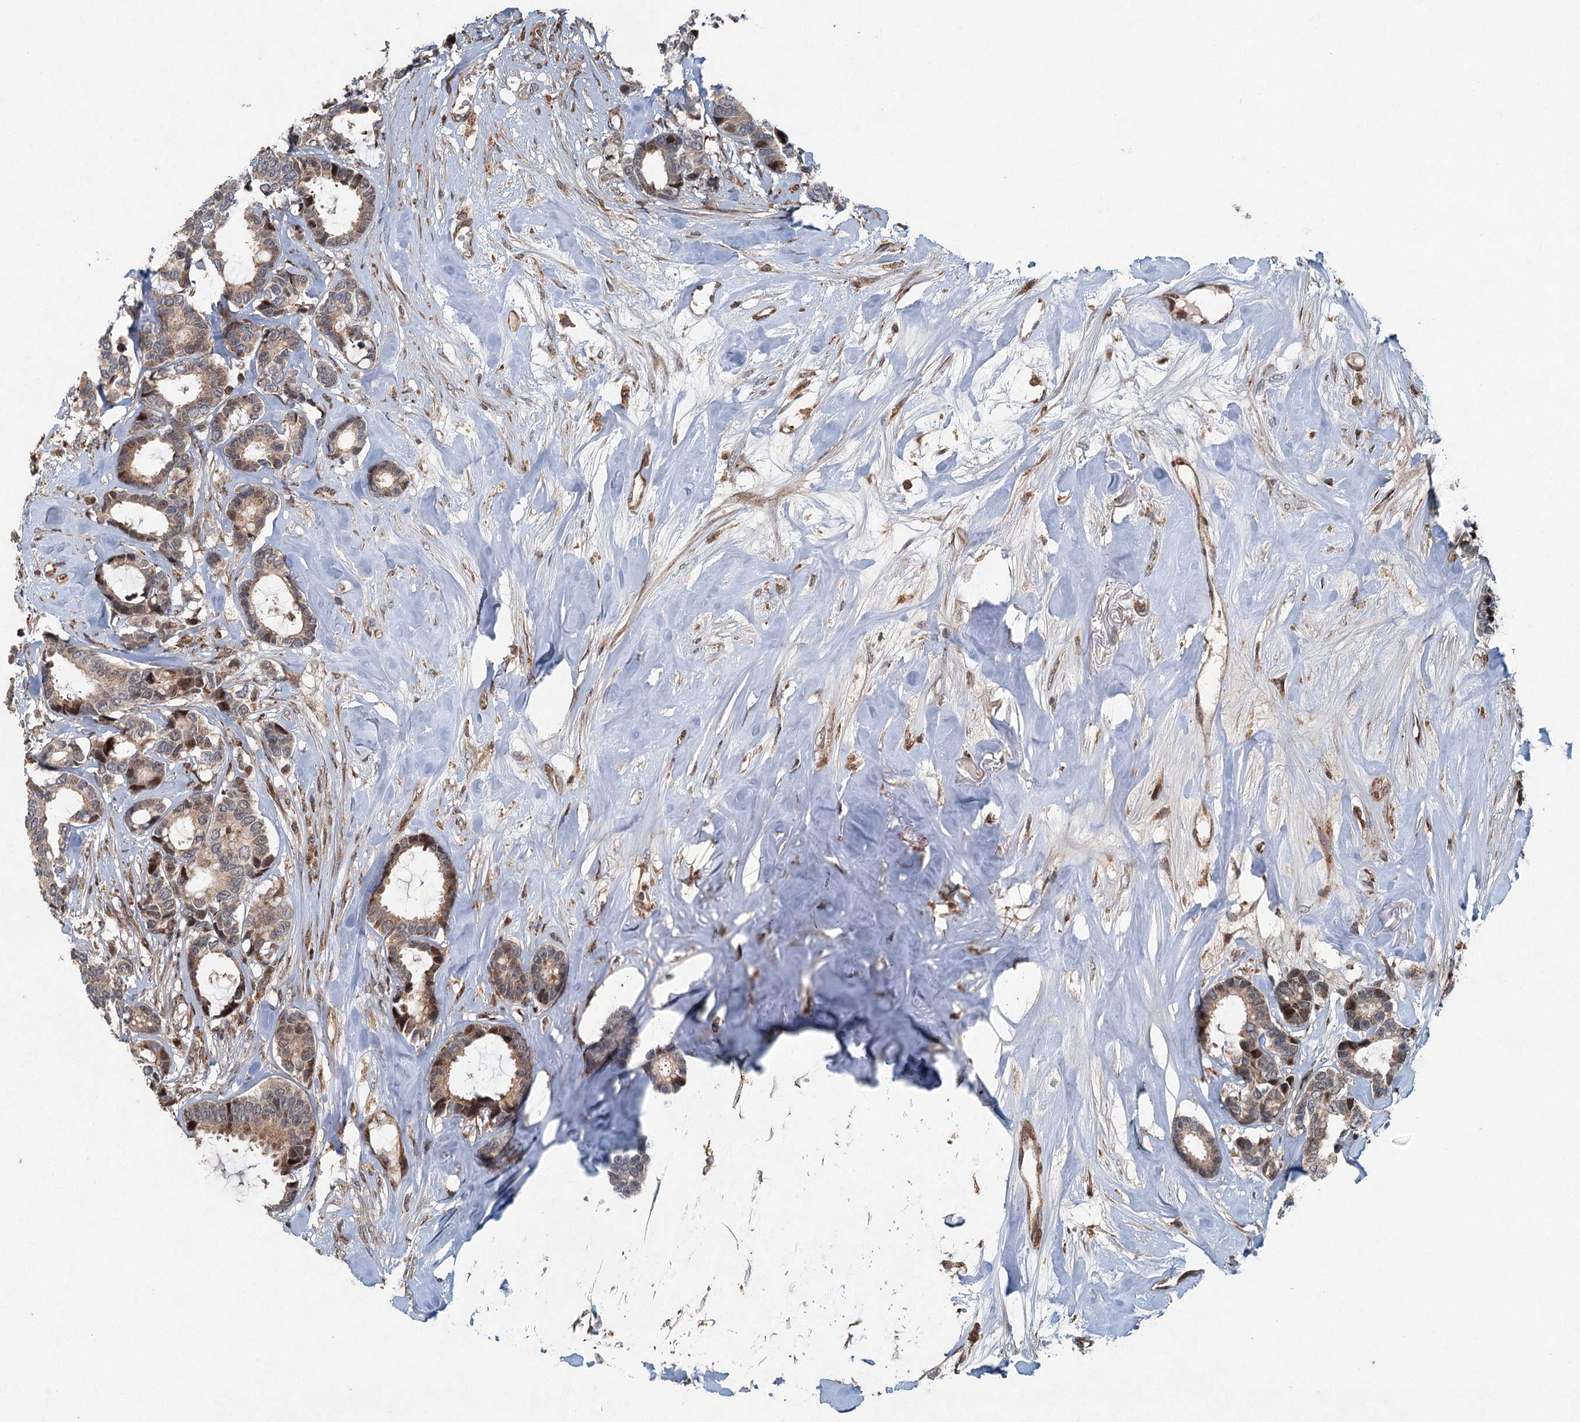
{"staining": {"intensity": "moderate", "quantity": ">75%", "location": "cytoplasmic/membranous,nuclear"}, "tissue": "breast cancer", "cell_type": "Tumor cells", "image_type": "cancer", "snomed": [{"axis": "morphology", "description": "Duct carcinoma"}, {"axis": "topography", "description": "Breast"}], "caption": "Immunohistochemical staining of human breast intraductal carcinoma exhibits moderate cytoplasmic/membranous and nuclear protein staining in about >75% of tumor cells.", "gene": "SRPX2", "patient": {"sex": "female", "age": 87}}